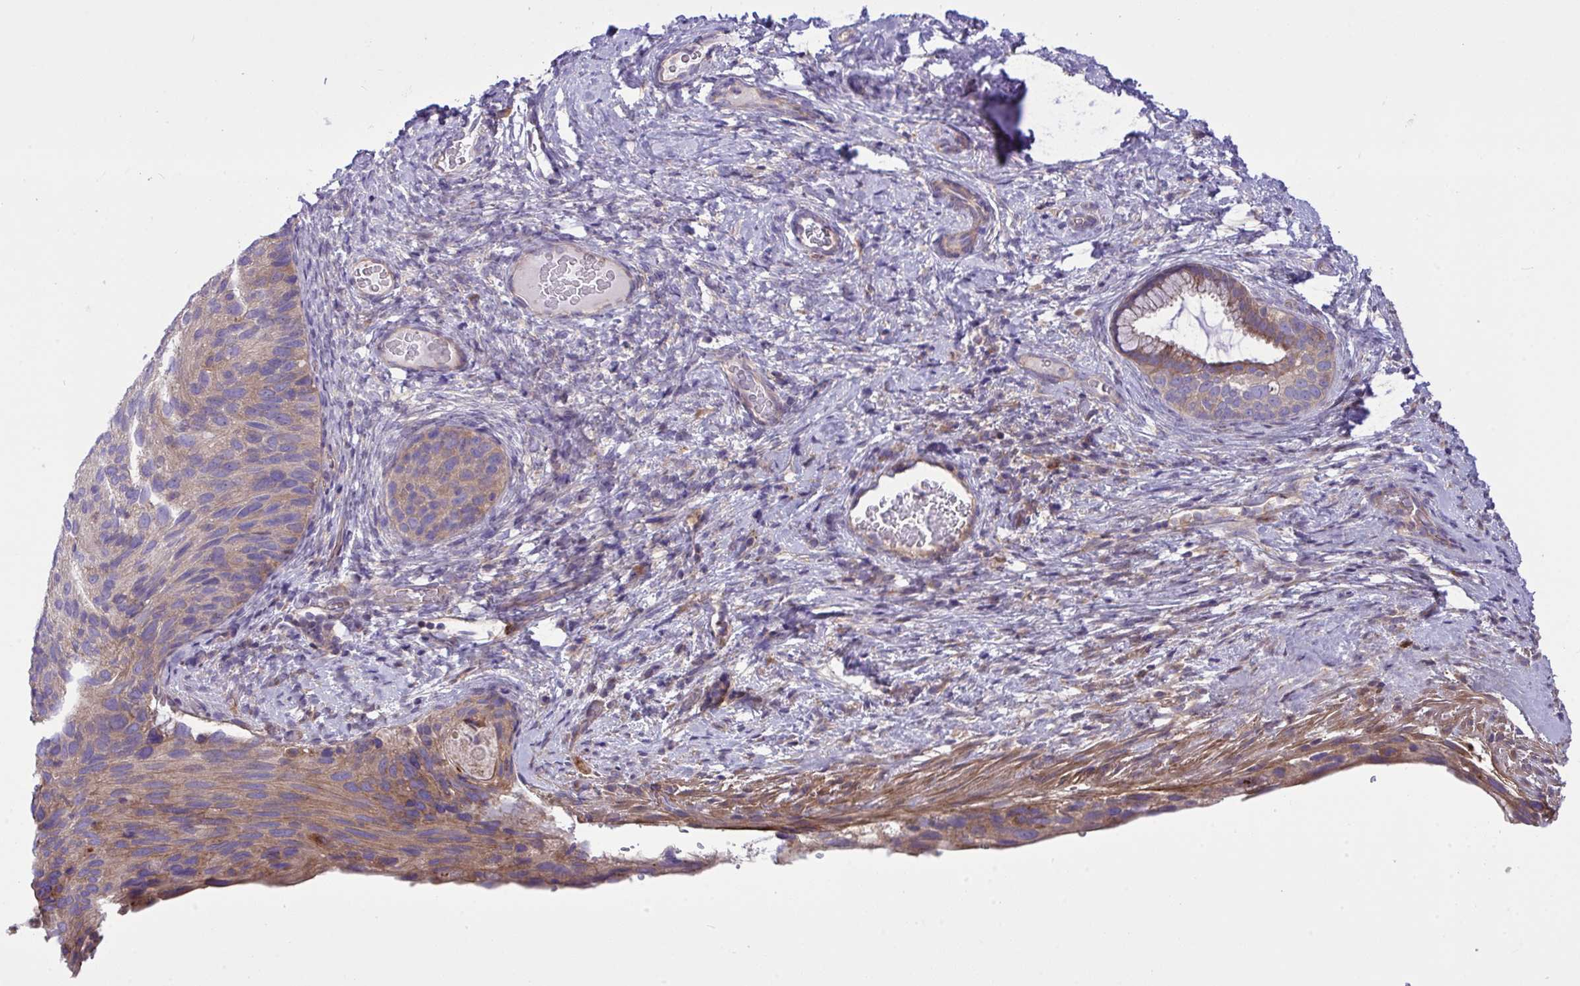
{"staining": {"intensity": "moderate", "quantity": "25%-75%", "location": "cytoplasmic/membranous"}, "tissue": "cervical cancer", "cell_type": "Tumor cells", "image_type": "cancer", "snomed": [{"axis": "morphology", "description": "Squamous cell carcinoma, NOS"}, {"axis": "topography", "description": "Cervix"}], "caption": "An immunohistochemistry (IHC) photomicrograph of tumor tissue is shown. Protein staining in brown shows moderate cytoplasmic/membranous positivity in cervical cancer within tumor cells.", "gene": "GRB14", "patient": {"sex": "female", "age": 80}}